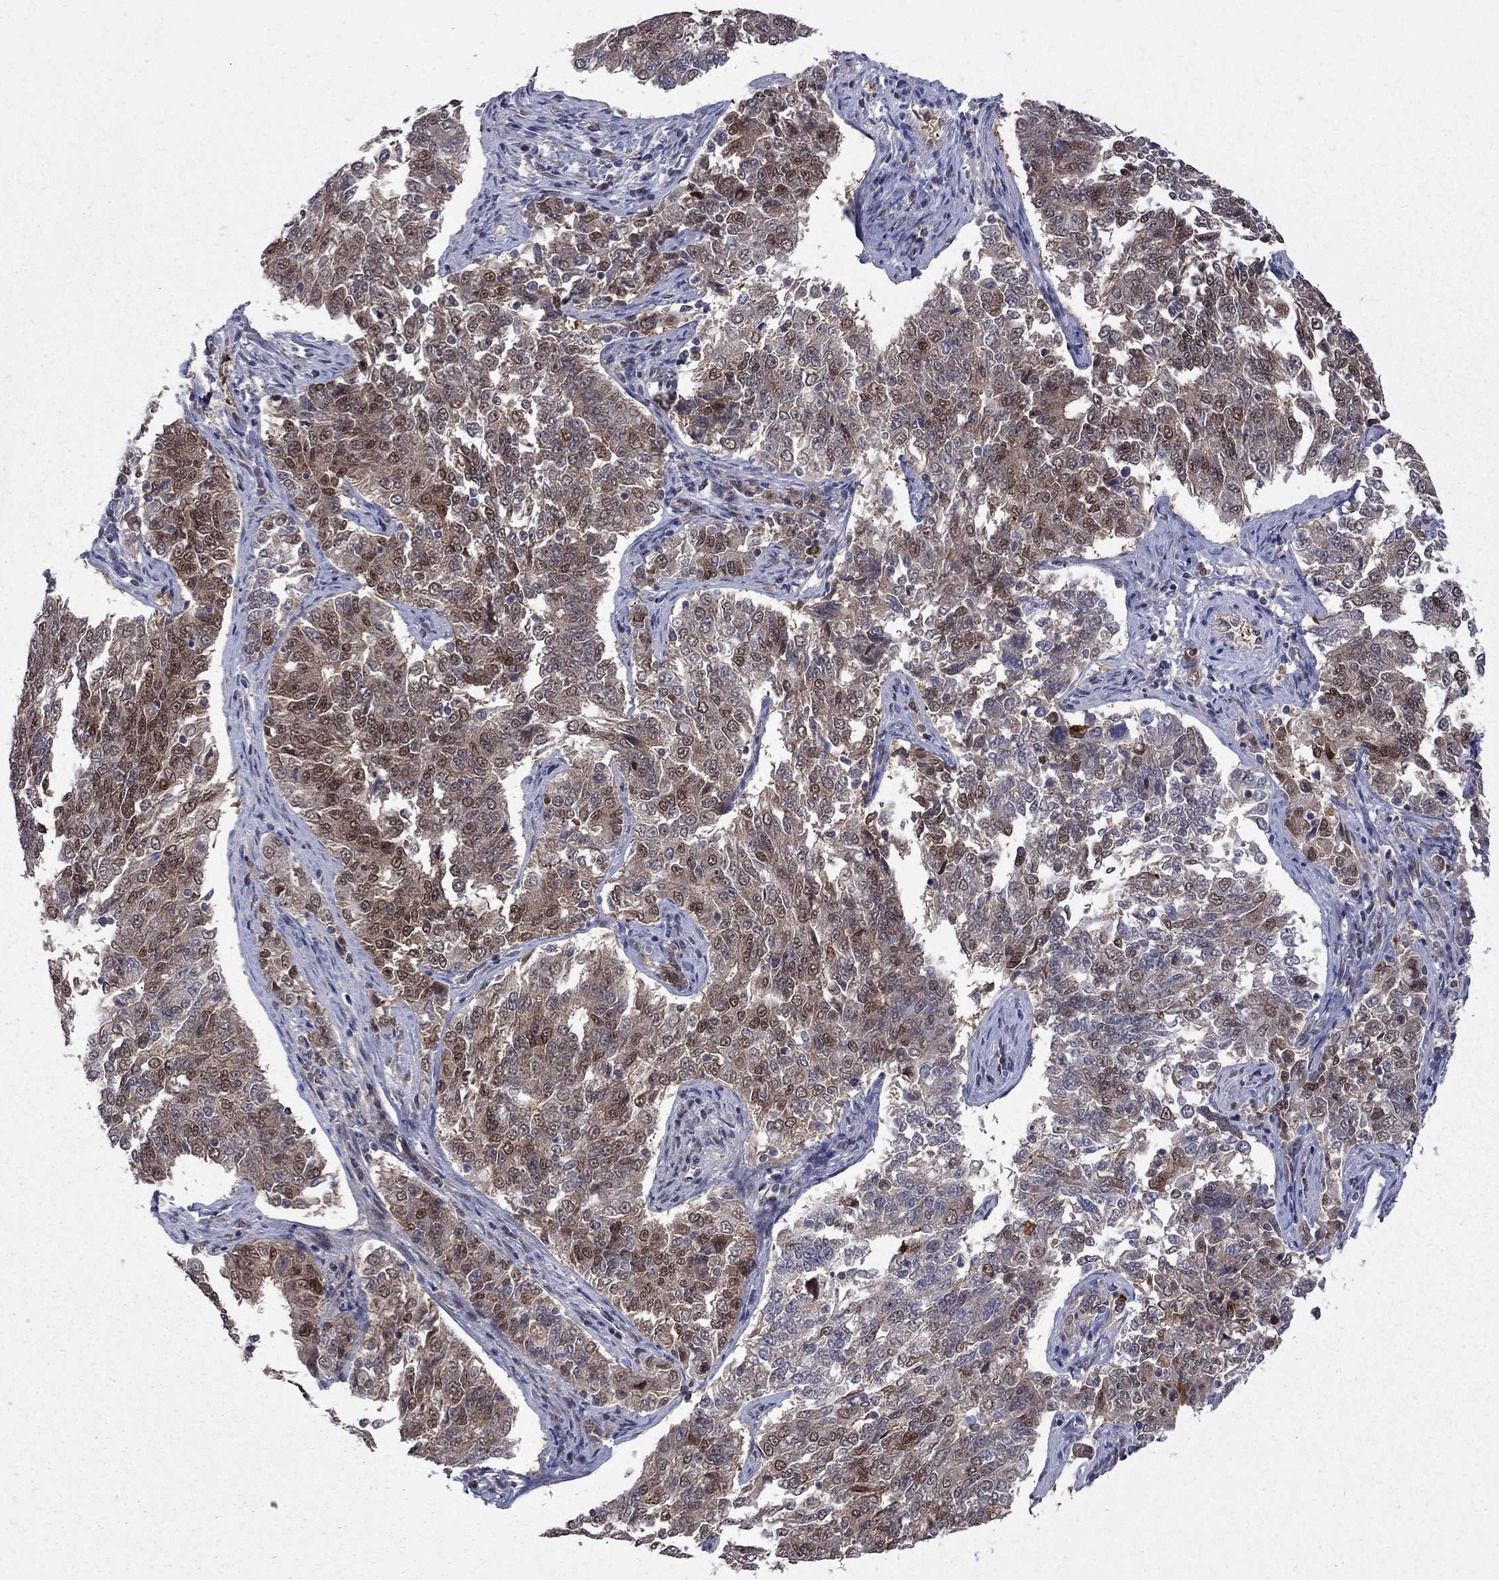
{"staining": {"intensity": "strong", "quantity": "<25%", "location": "nuclear"}, "tissue": "endometrial cancer", "cell_type": "Tumor cells", "image_type": "cancer", "snomed": [{"axis": "morphology", "description": "Adenocarcinoma, NOS"}, {"axis": "topography", "description": "Endometrium"}], "caption": "Protein analysis of endometrial cancer (adenocarcinoma) tissue shows strong nuclear expression in about <25% of tumor cells.", "gene": "SAP30L", "patient": {"sex": "female", "age": 43}}